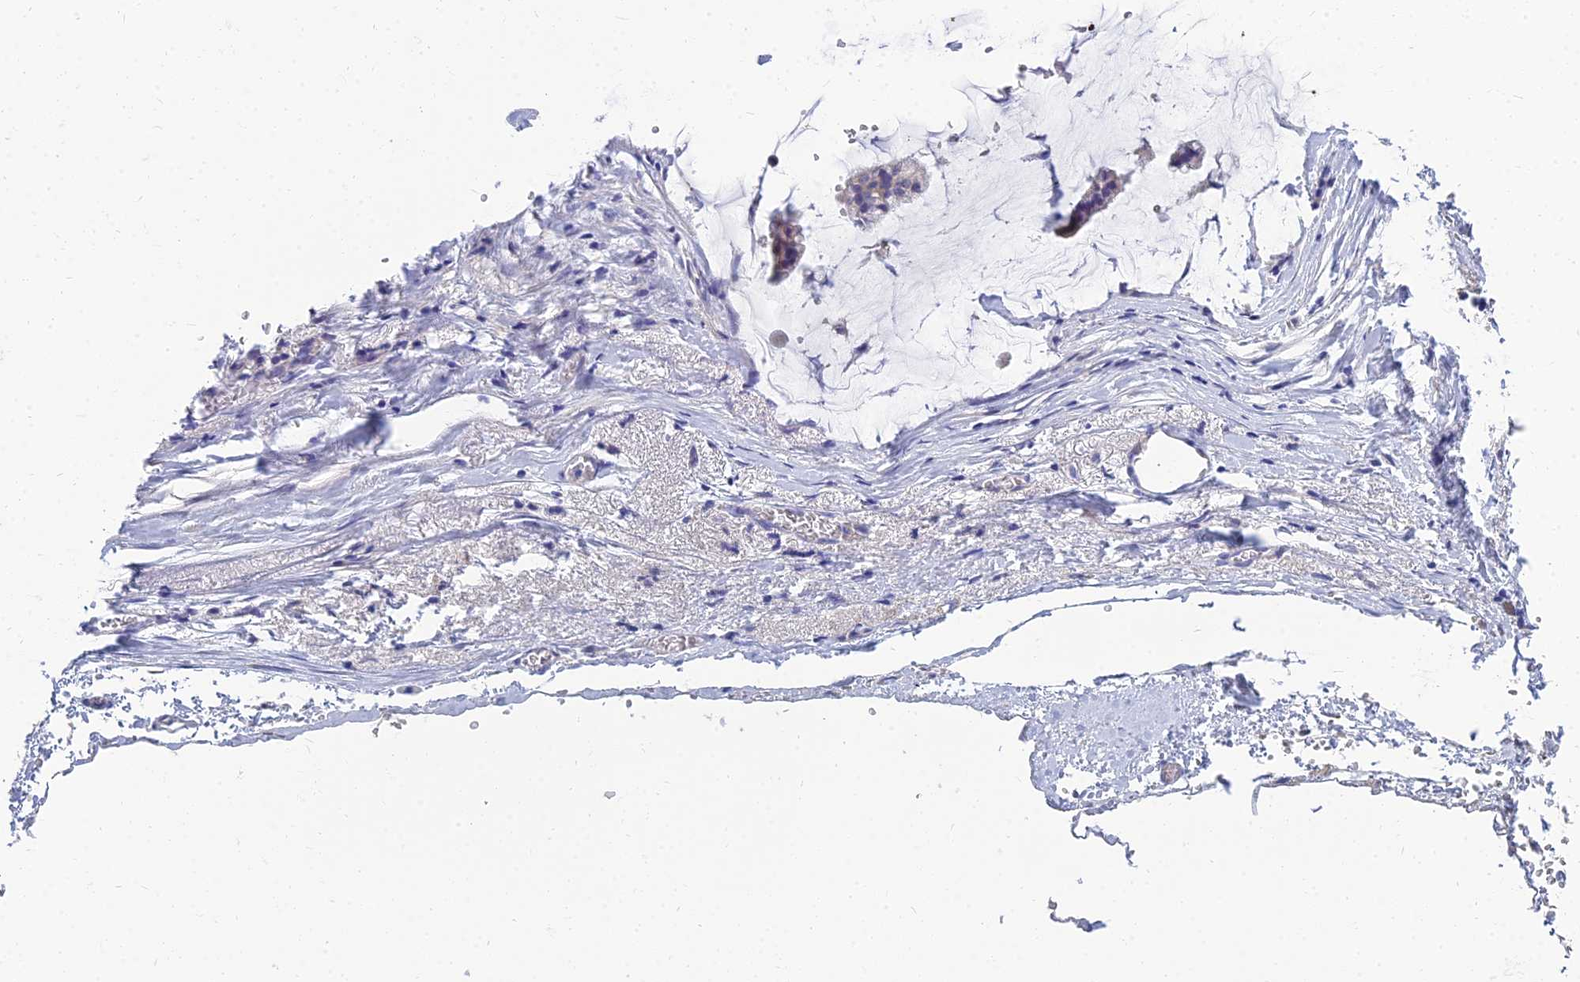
{"staining": {"intensity": "negative", "quantity": "none", "location": "none"}, "tissue": "ovarian cancer", "cell_type": "Tumor cells", "image_type": "cancer", "snomed": [{"axis": "morphology", "description": "Cystadenocarcinoma, mucinous, NOS"}, {"axis": "topography", "description": "Ovary"}], "caption": "There is no significant positivity in tumor cells of ovarian cancer.", "gene": "ZNF552", "patient": {"sex": "female", "age": 73}}